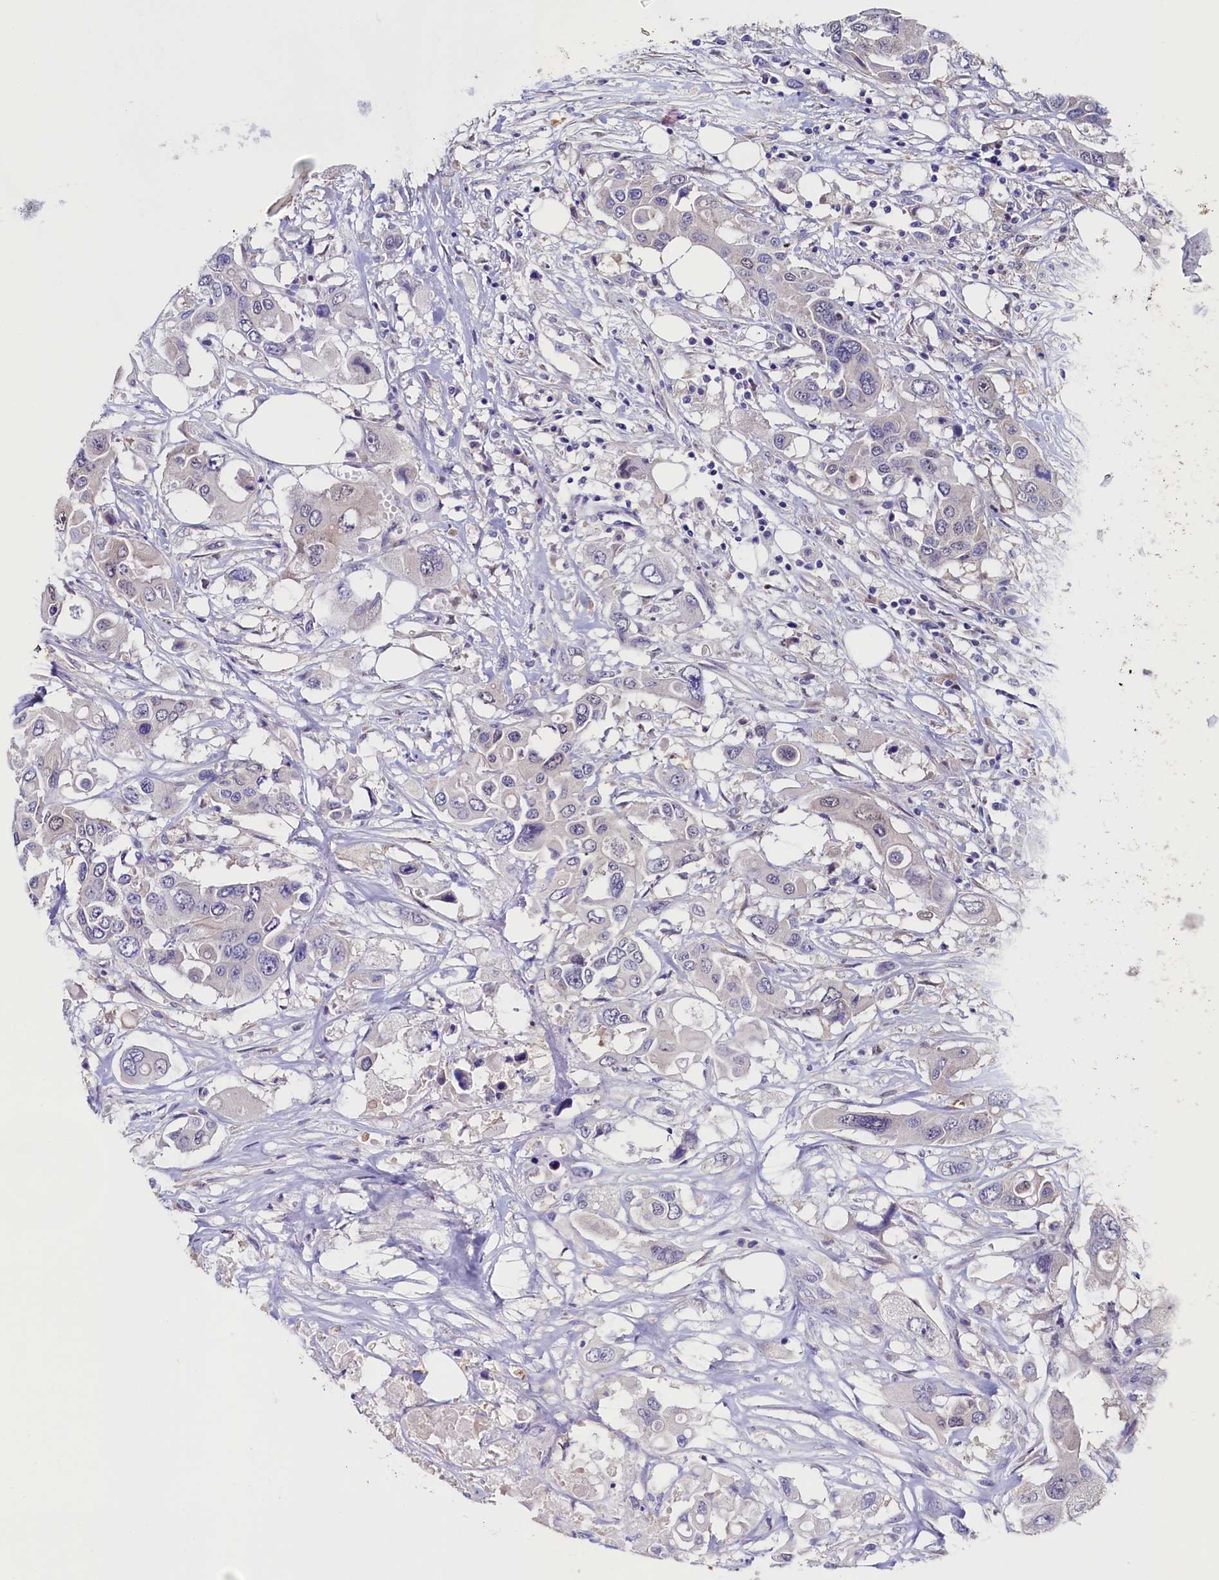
{"staining": {"intensity": "negative", "quantity": "none", "location": "none"}, "tissue": "colorectal cancer", "cell_type": "Tumor cells", "image_type": "cancer", "snomed": [{"axis": "morphology", "description": "Adenocarcinoma, NOS"}, {"axis": "topography", "description": "Colon"}], "caption": "Tumor cells show no significant protein positivity in adenocarcinoma (colorectal).", "gene": "FLYWCH2", "patient": {"sex": "male", "age": 77}}